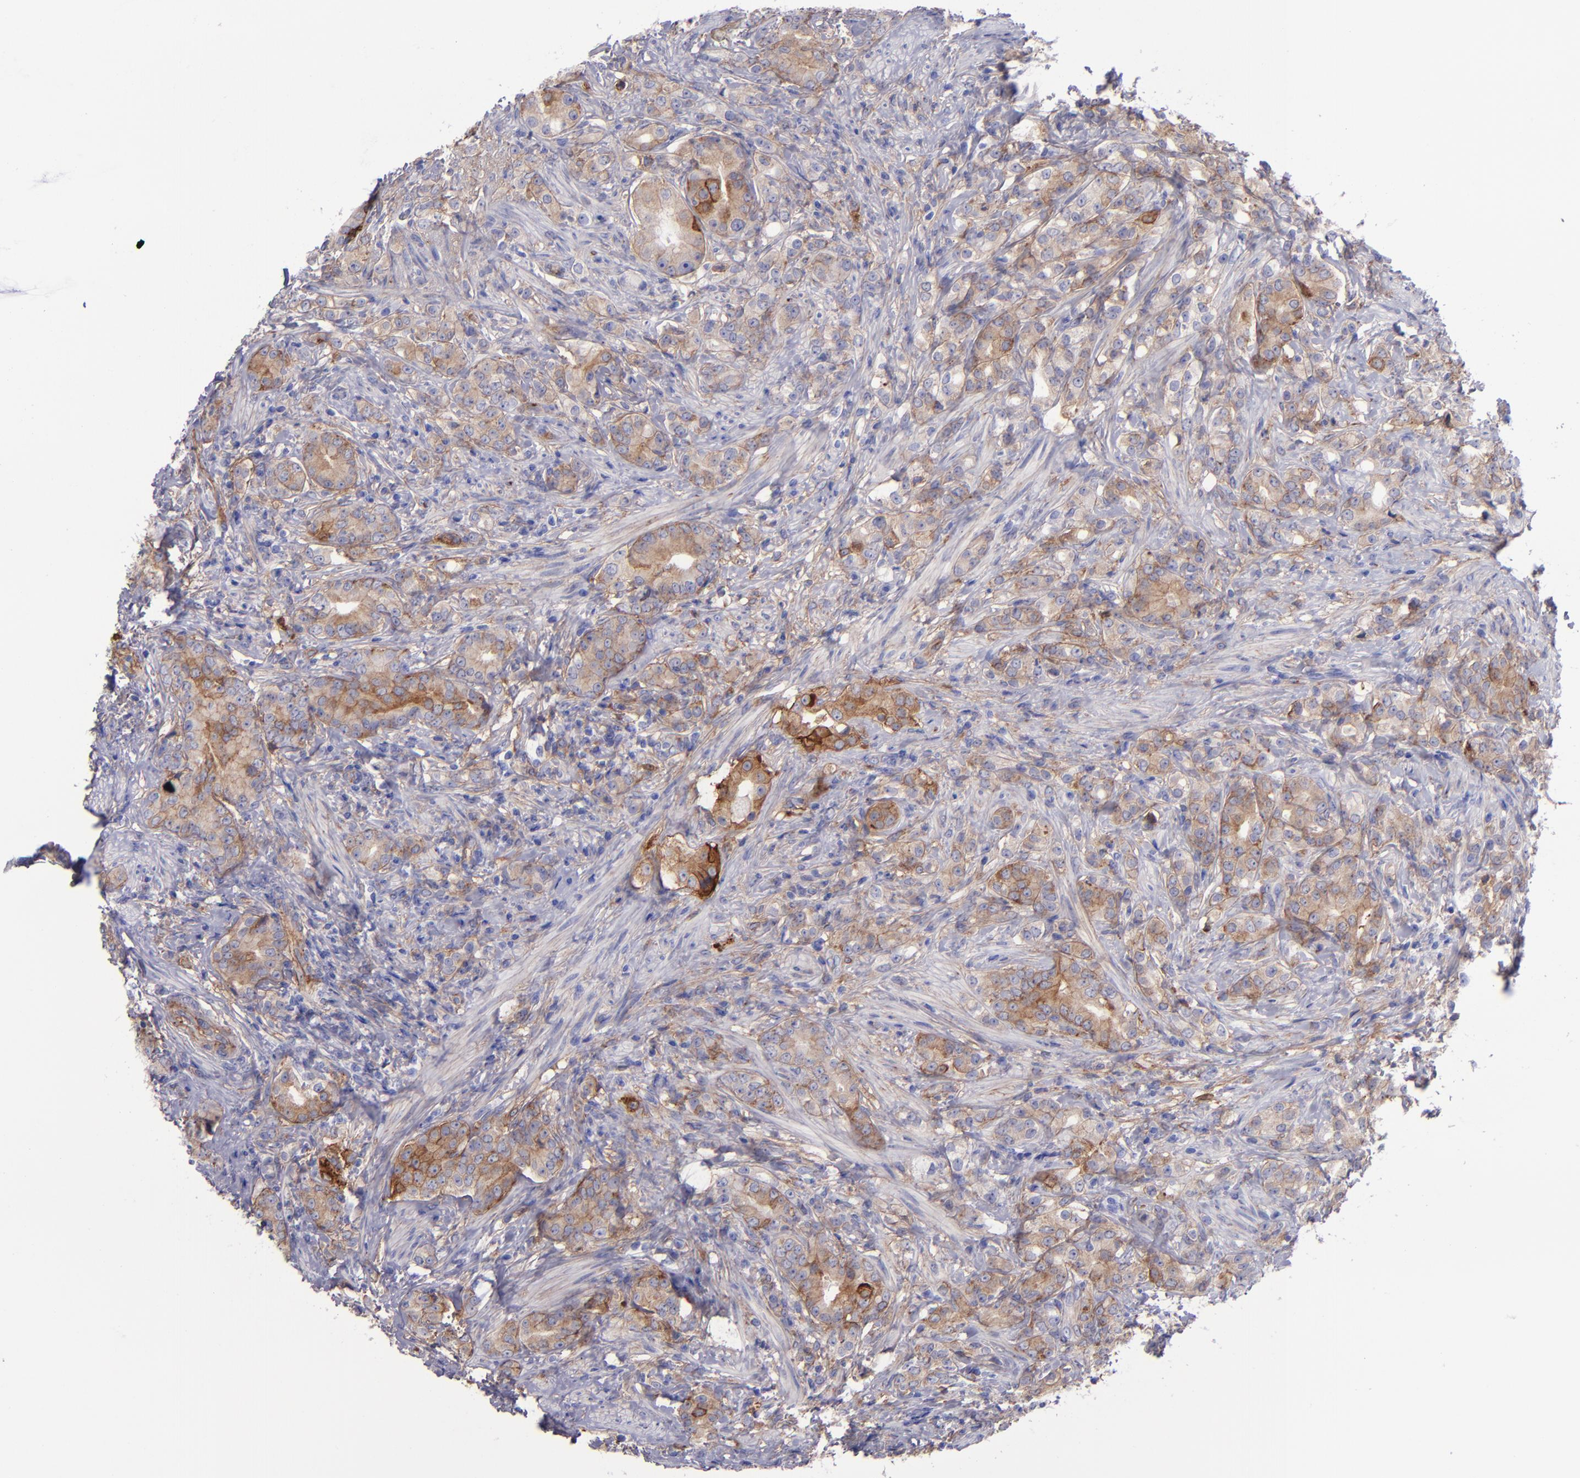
{"staining": {"intensity": "moderate", "quantity": ">75%", "location": "cytoplasmic/membranous"}, "tissue": "prostate cancer", "cell_type": "Tumor cells", "image_type": "cancer", "snomed": [{"axis": "morphology", "description": "Adenocarcinoma, Medium grade"}, {"axis": "topography", "description": "Prostate"}], "caption": "Protein expression analysis of adenocarcinoma (medium-grade) (prostate) exhibits moderate cytoplasmic/membranous positivity in about >75% of tumor cells. The staining was performed using DAB, with brown indicating positive protein expression. Nuclei are stained blue with hematoxylin.", "gene": "ITGAV", "patient": {"sex": "male", "age": 59}}